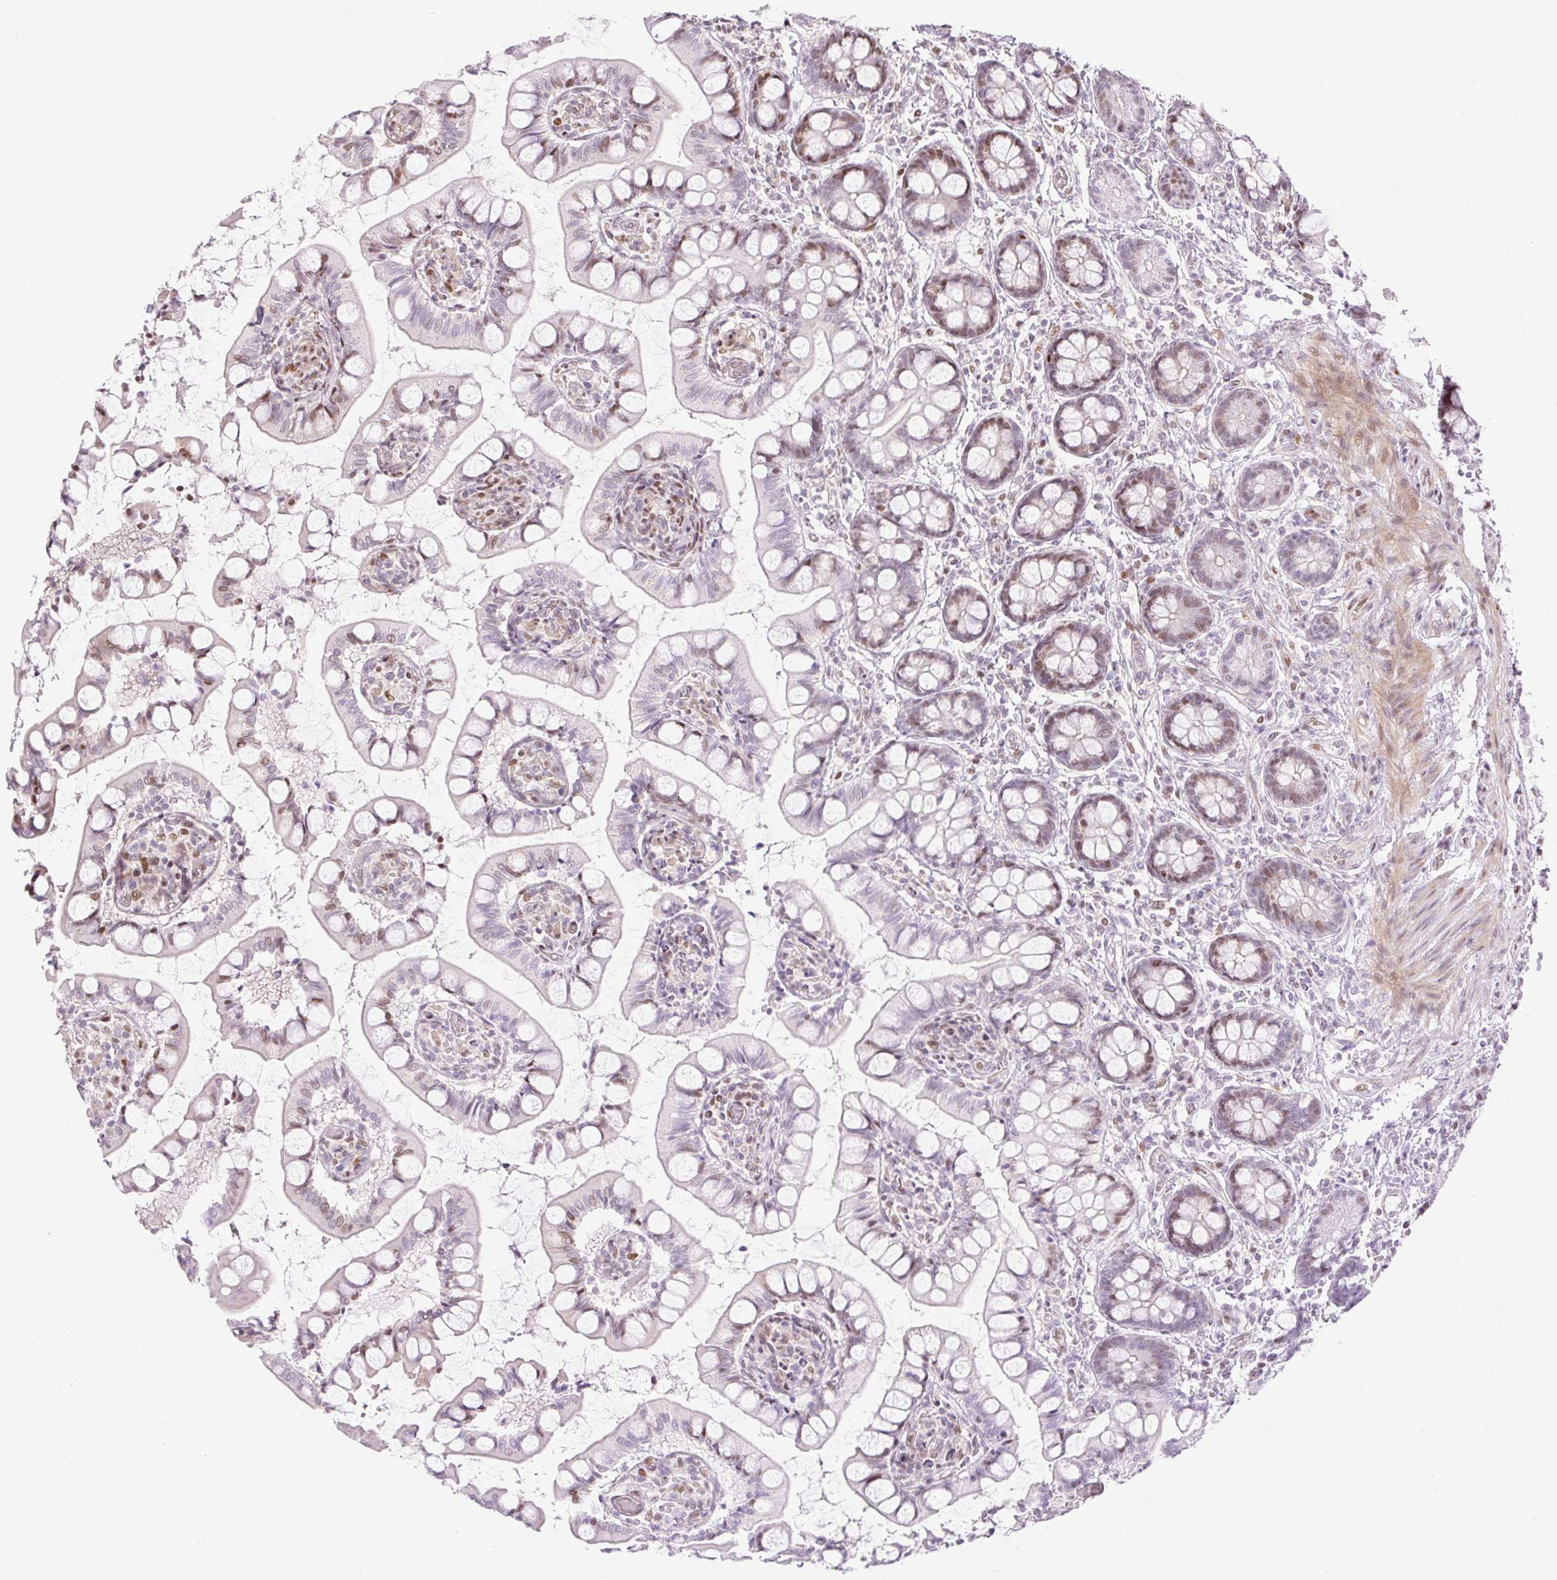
{"staining": {"intensity": "moderate", "quantity": "25%-75%", "location": "nuclear"}, "tissue": "small intestine", "cell_type": "Glandular cells", "image_type": "normal", "snomed": [{"axis": "morphology", "description": "Normal tissue, NOS"}, {"axis": "topography", "description": "Small intestine"}], "caption": "Protein analysis of benign small intestine demonstrates moderate nuclear positivity in approximately 25%-75% of glandular cells.", "gene": "RIPPLY3", "patient": {"sex": "male", "age": 52}}